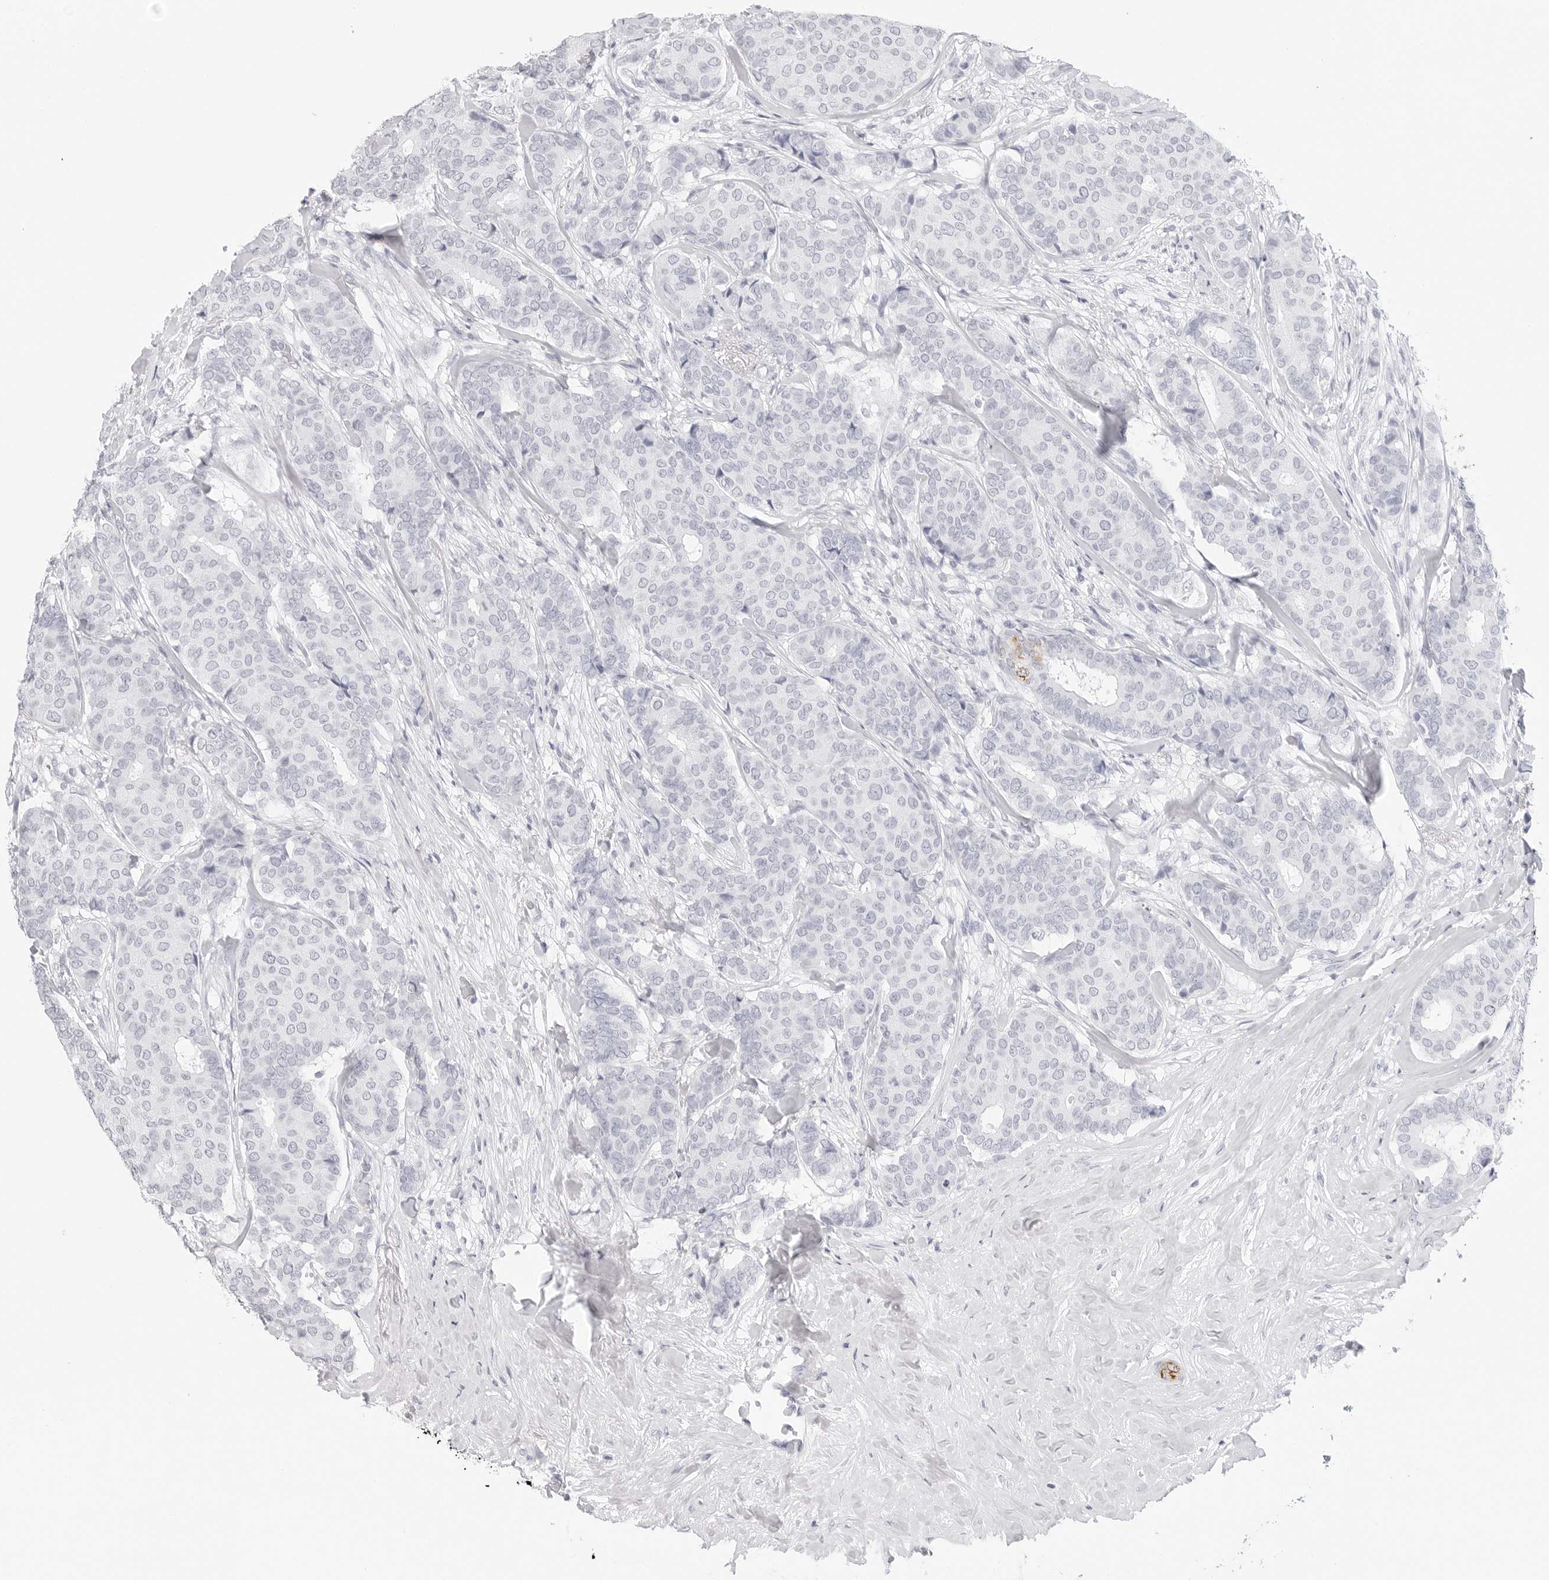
{"staining": {"intensity": "weak", "quantity": "<25%", "location": "cytoplasmic/membranous"}, "tissue": "breast cancer", "cell_type": "Tumor cells", "image_type": "cancer", "snomed": [{"axis": "morphology", "description": "Duct carcinoma"}, {"axis": "topography", "description": "Breast"}], "caption": "Tumor cells show no significant expression in breast invasive ductal carcinoma.", "gene": "HMGCS2", "patient": {"sex": "female", "age": 75}}